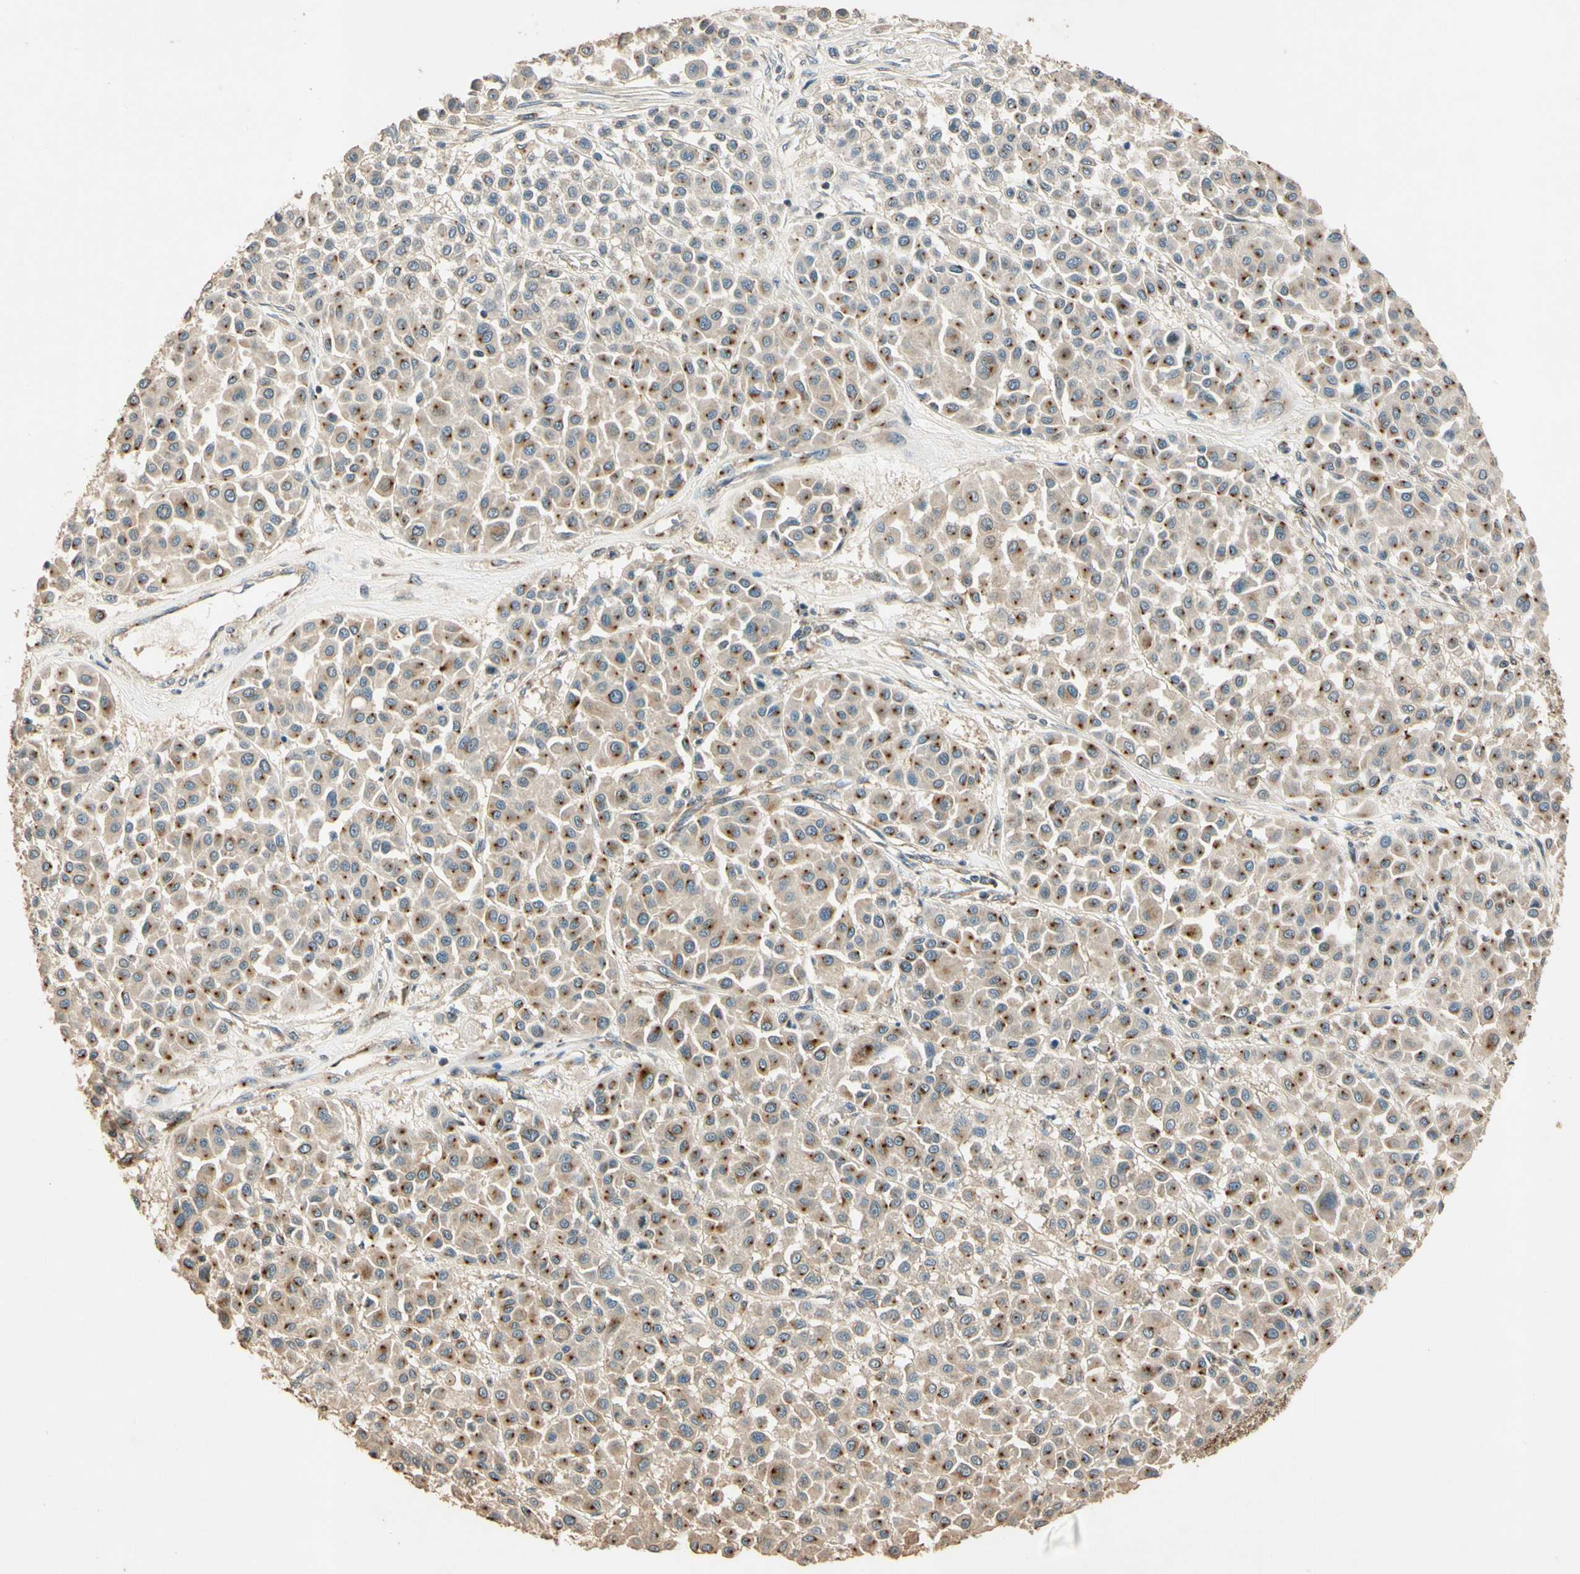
{"staining": {"intensity": "strong", "quantity": "25%-75%", "location": "cytoplasmic/membranous"}, "tissue": "melanoma", "cell_type": "Tumor cells", "image_type": "cancer", "snomed": [{"axis": "morphology", "description": "Malignant melanoma, Metastatic site"}, {"axis": "topography", "description": "Soft tissue"}], "caption": "IHC (DAB (3,3'-diaminobenzidine)) staining of melanoma shows strong cytoplasmic/membranous protein positivity in about 25%-75% of tumor cells.", "gene": "AKAP9", "patient": {"sex": "male", "age": 41}}